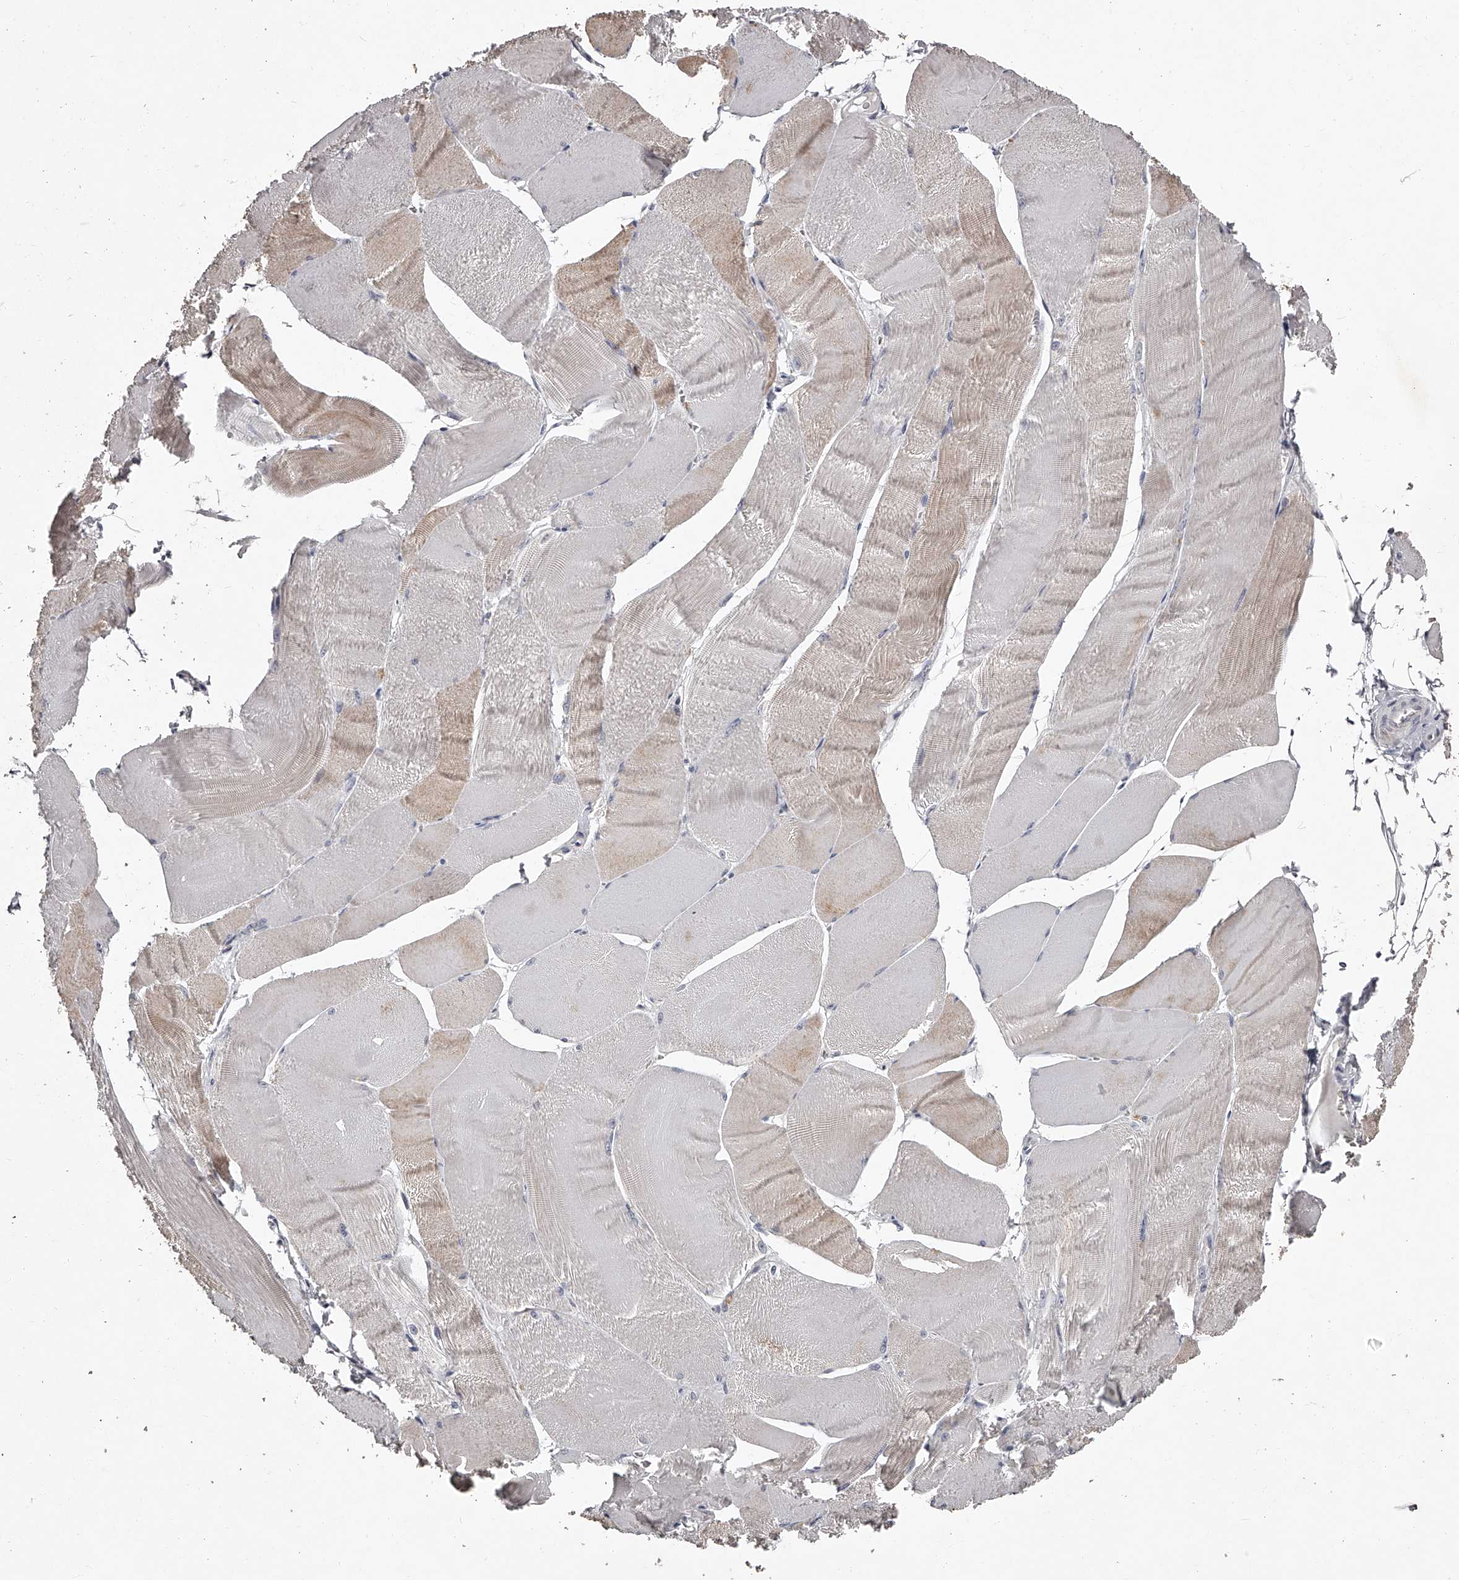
{"staining": {"intensity": "moderate", "quantity": "<25%", "location": "cytoplasmic/membranous"}, "tissue": "skeletal muscle", "cell_type": "Myocytes", "image_type": "normal", "snomed": [{"axis": "morphology", "description": "Normal tissue, NOS"}, {"axis": "morphology", "description": "Basal cell carcinoma"}, {"axis": "topography", "description": "Skeletal muscle"}], "caption": "A histopathology image of skeletal muscle stained for a protein shows moderate cytoplasmic/membranous brown staining in myocytes. Using DAB (brown) and hematoxylin (blue) stains, captured at high magnification using brightfield microscopy.", "gene": "NT5DC1", "patient": {"sex": "female", "age": 64}}